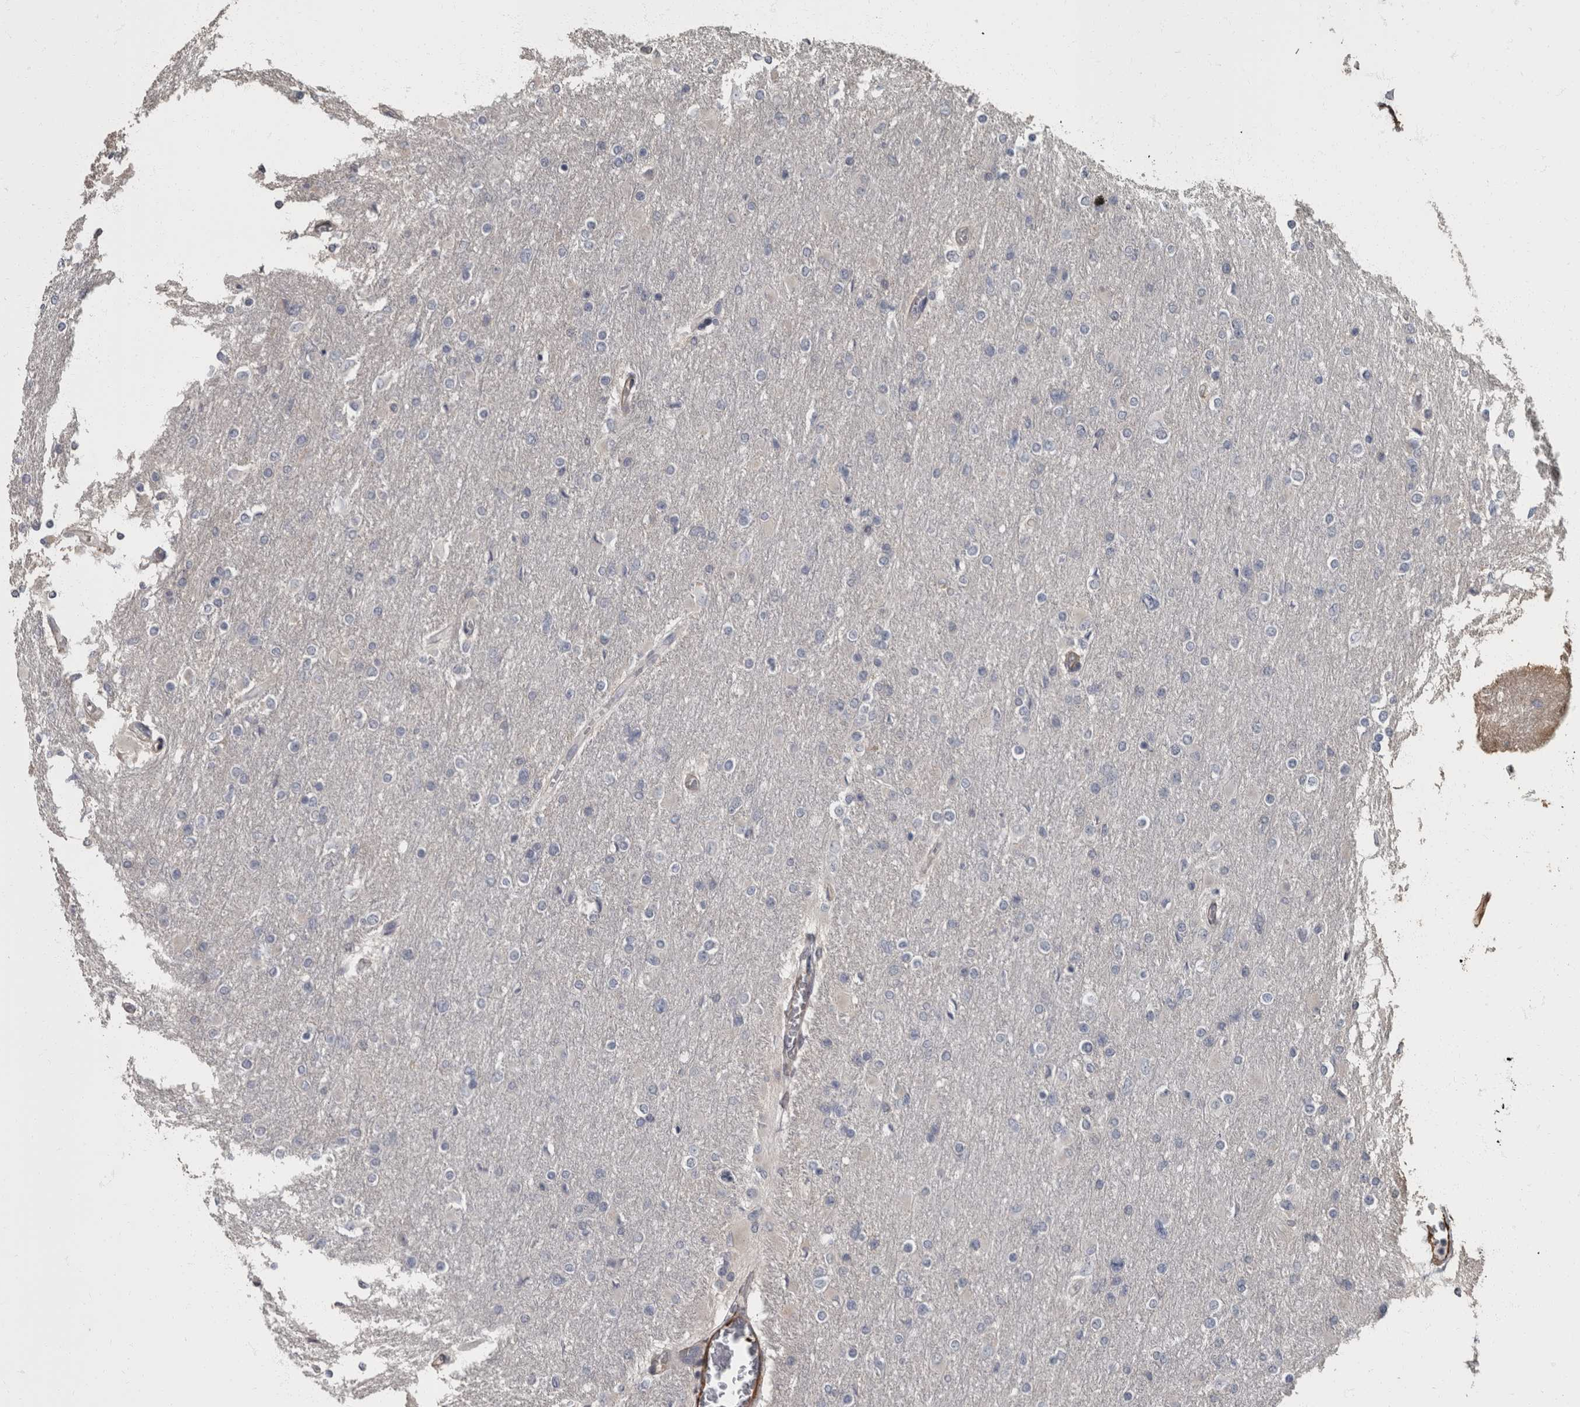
{"staining": {"intensity": "negative", "quantity": "none", "location": "none"}, "tissue": "glioma", "cell_type": "Tumor cells", "image_type": "cancer", "snomed": [{"axis": "morphology", "description": "Glioma, malignant, High grade"}, {"axis": "topography", "description": "Cerebral cortex"}], "caption": "Immunohistochemical staining of glioma displays no significant expression in tumor cells. (Immunohistochemistry (ihc), brightfield microscopy, high magnification).", "gene": "MASTL", "patient": {"sex": "female", "age": 36}}